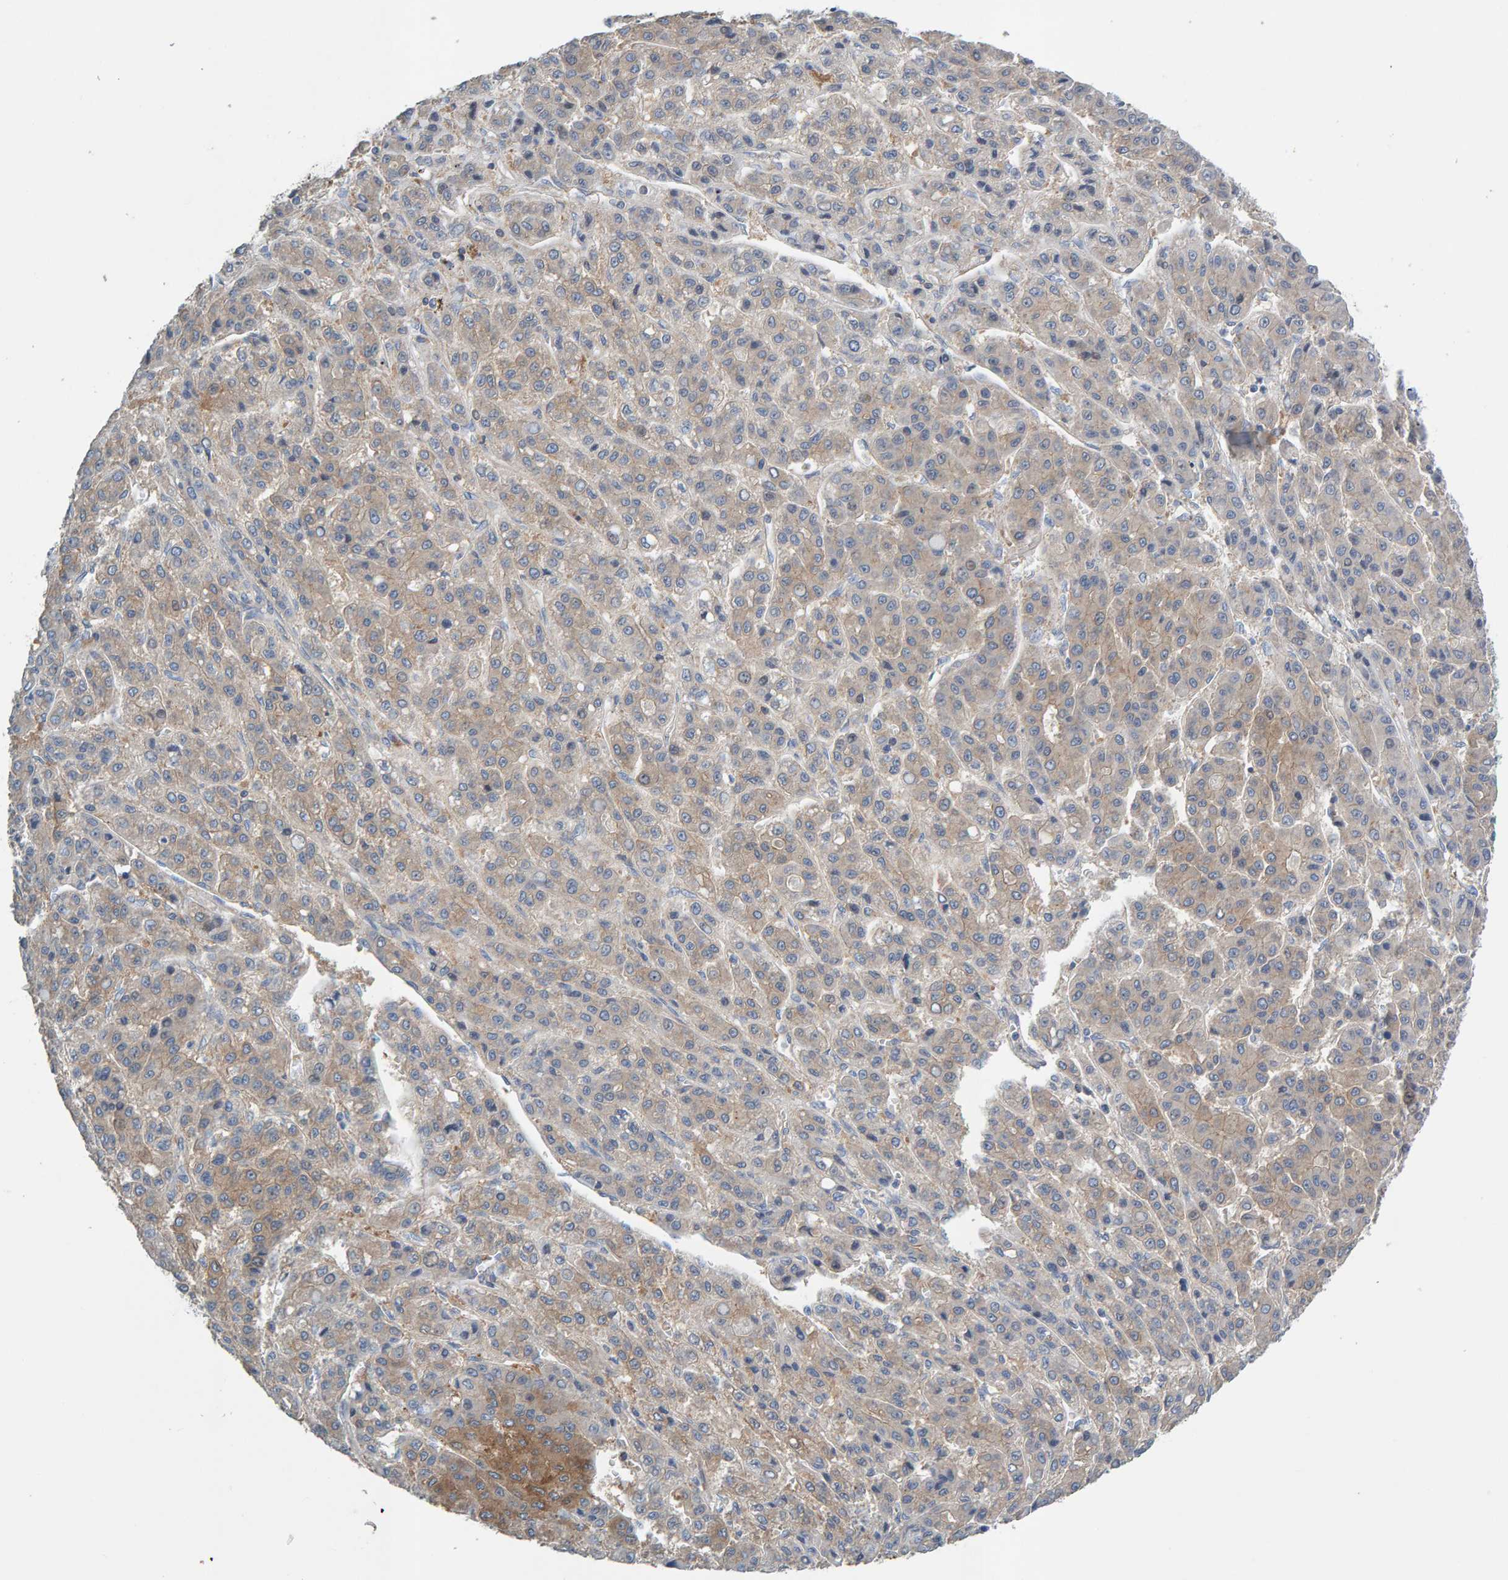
{"staining": {"intensity": "weak", "quantity": ">75%", "location": "cytoplasmic/membranous"}, "tissue": "liver cancer", "cell_type": "Tumor cells", "image_type": "cancer", "snomed": [{"axis": "morphology", "description": "Carcinoma, Hepatocellular, NOS"}, {"axis": "topography", "description": "Liver"}], "caption": "About >75% of tumor cells in liver cancer exhibit weak cytoplasmic/membranous protein positivity as visualized by brown immunohistochemical staining.", "gene": "CCM2", "patient": {"sex": "male", "age": 70}}